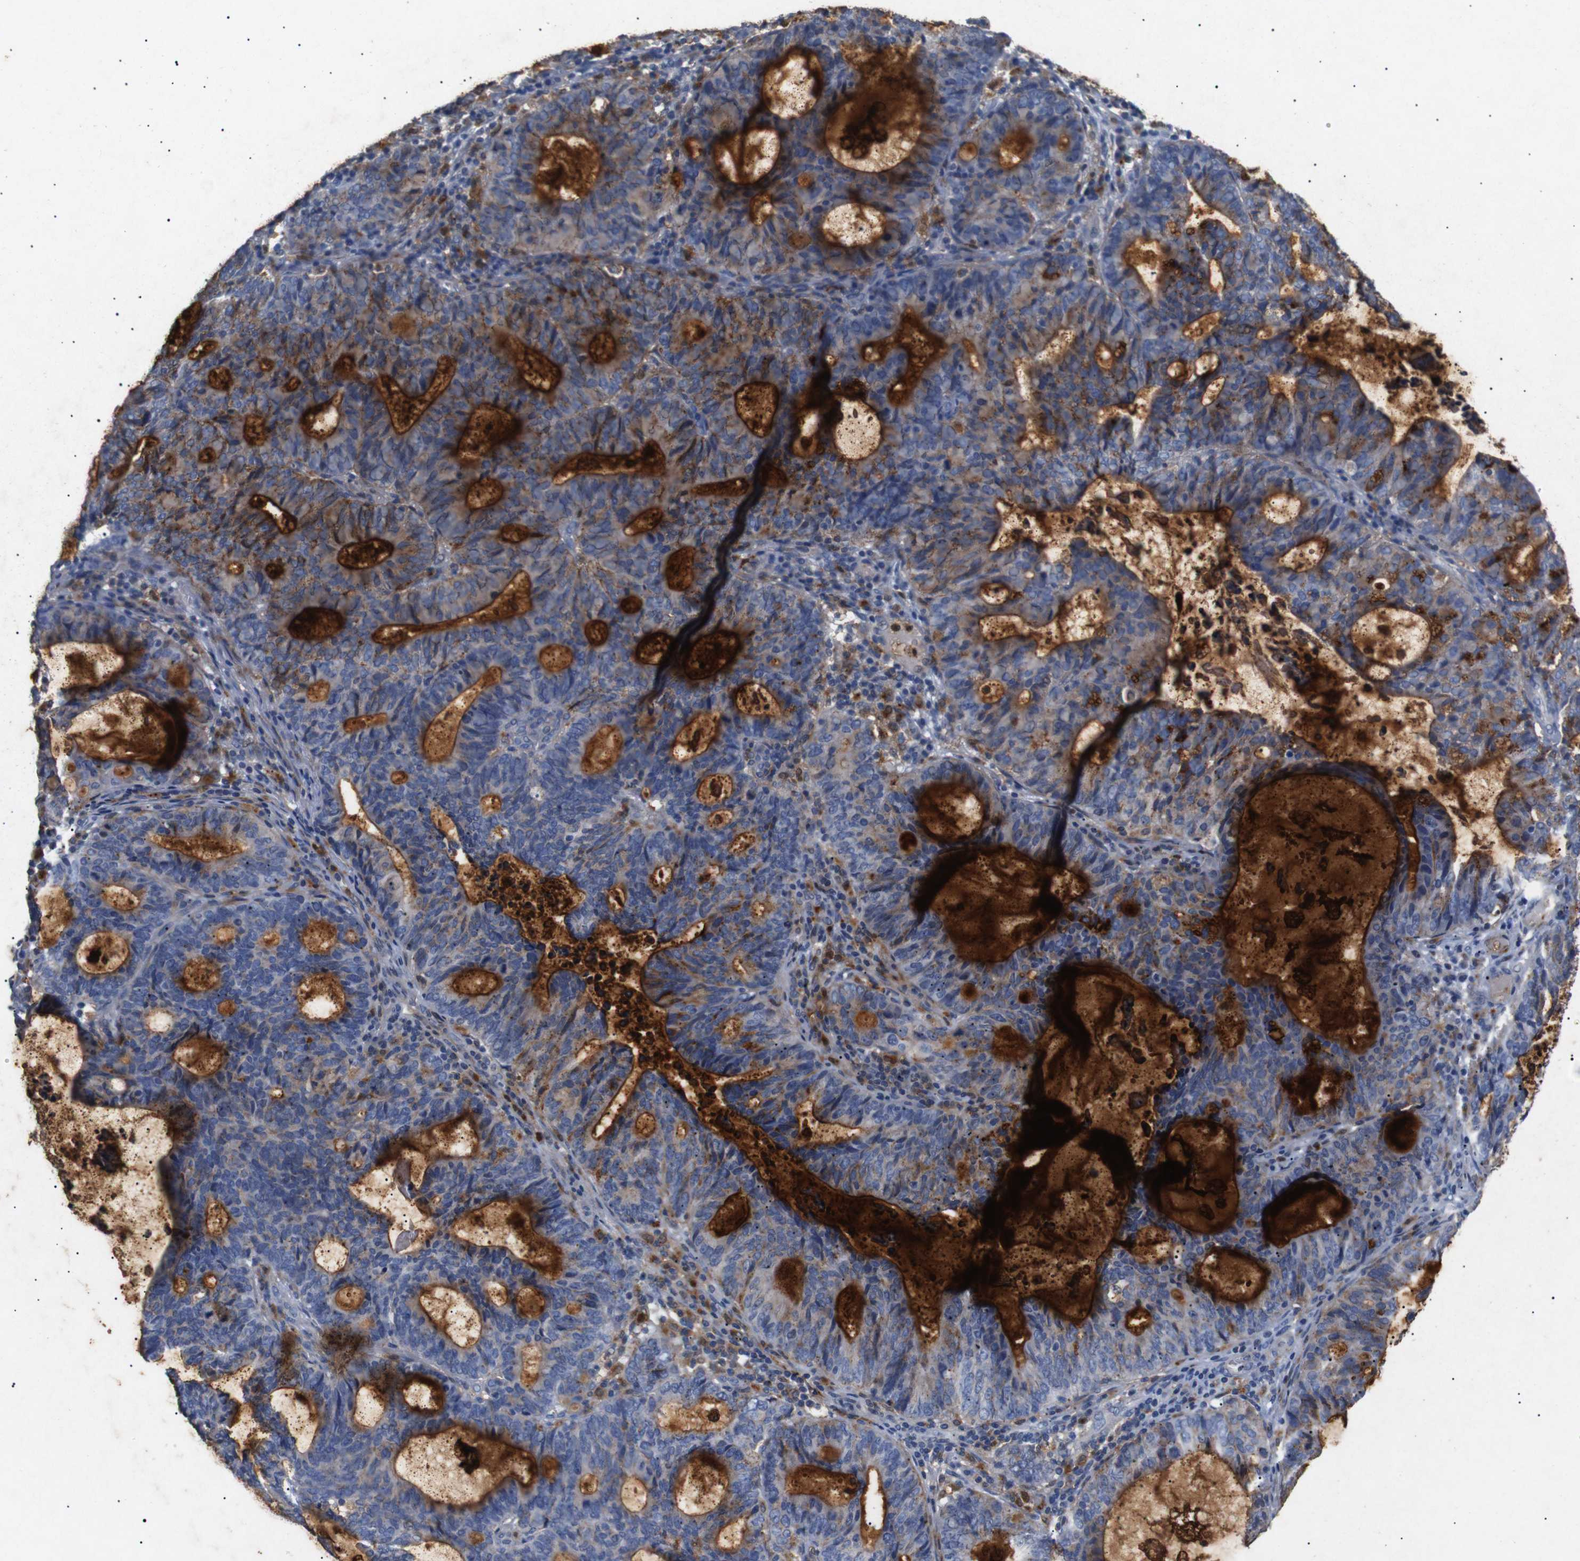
{"staining": {"intensity": "moderate", "quantity": ">75%", "location": "cytoplasmic/membranous"}, "tissue": "endometrial cancer", "cell_type": "Tumor cells", "image_type": "cancer", "snomed": [{"axis": "morphology", "description": "Adenocarcinoma, NOS"}, {"axis": "topography", "description": "Uterus"}], "caption": "Adenocarcinoma (endometrial) tissue reveals moderate cytoplasmic/membranous positivity in approximately >75% of tumor cells, visualized by immunohistochemistry. (IHC, brightfield microscopy, high magnification).", "gene": "SDCBP", "patient": {"sex": "female", "age": 83}}